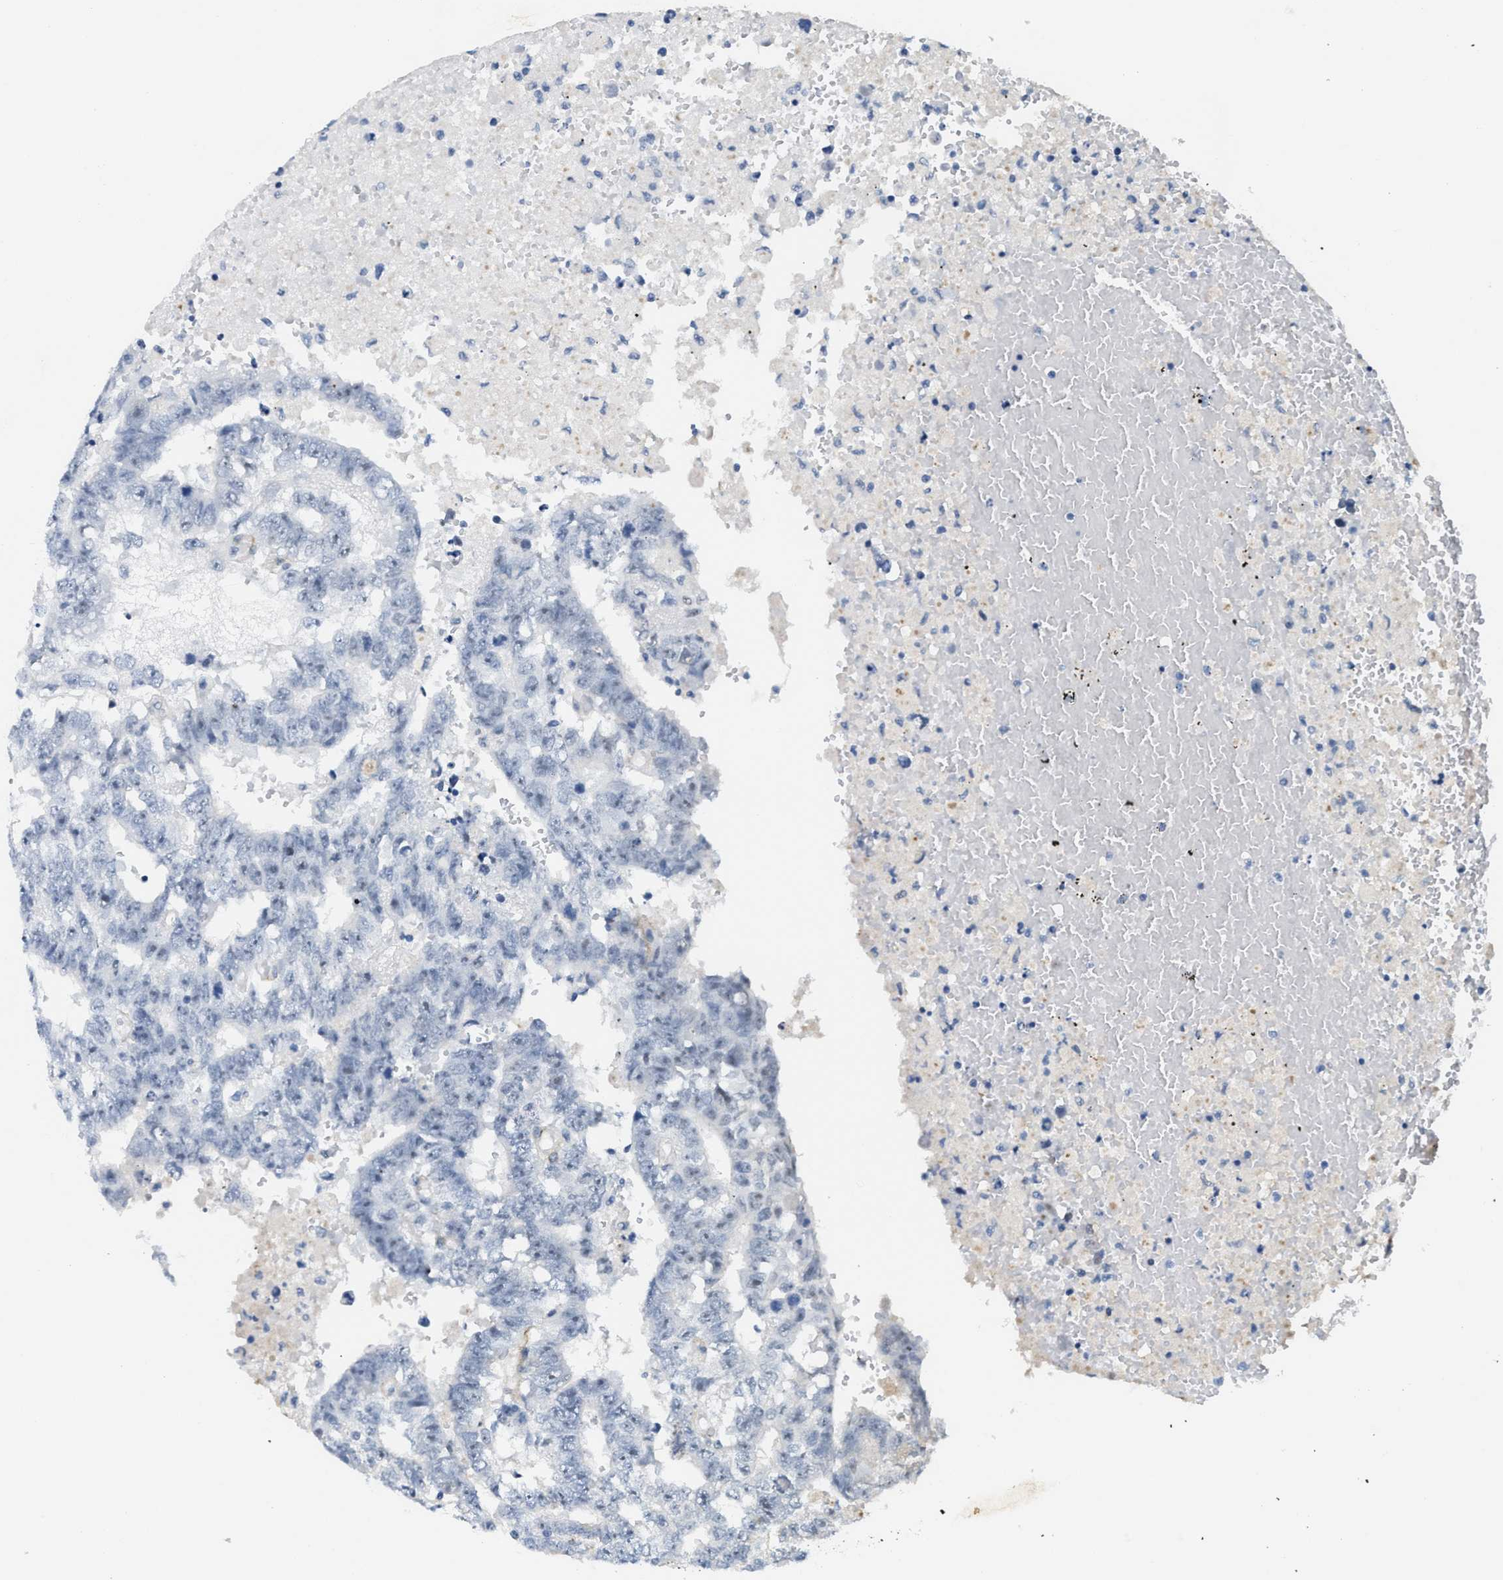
{"staining": {"intensity": "negative", "quantity": "none", "location": "none"}, "tissue": "testis cancer", "cell_type": "Tumor cells", "image_type": "cancer", "snomed": [{"axis": "morphology", "description": "Carcinoma, Embryonal, NOS"}, {"axis": "topography", "description": "Testis"}], "caption": "Tumor cells are negative for protein expression in human embryonal carcinoma (testis).", "gene": "ZNF783", "patient": {"sex": "male", "age": 25}}